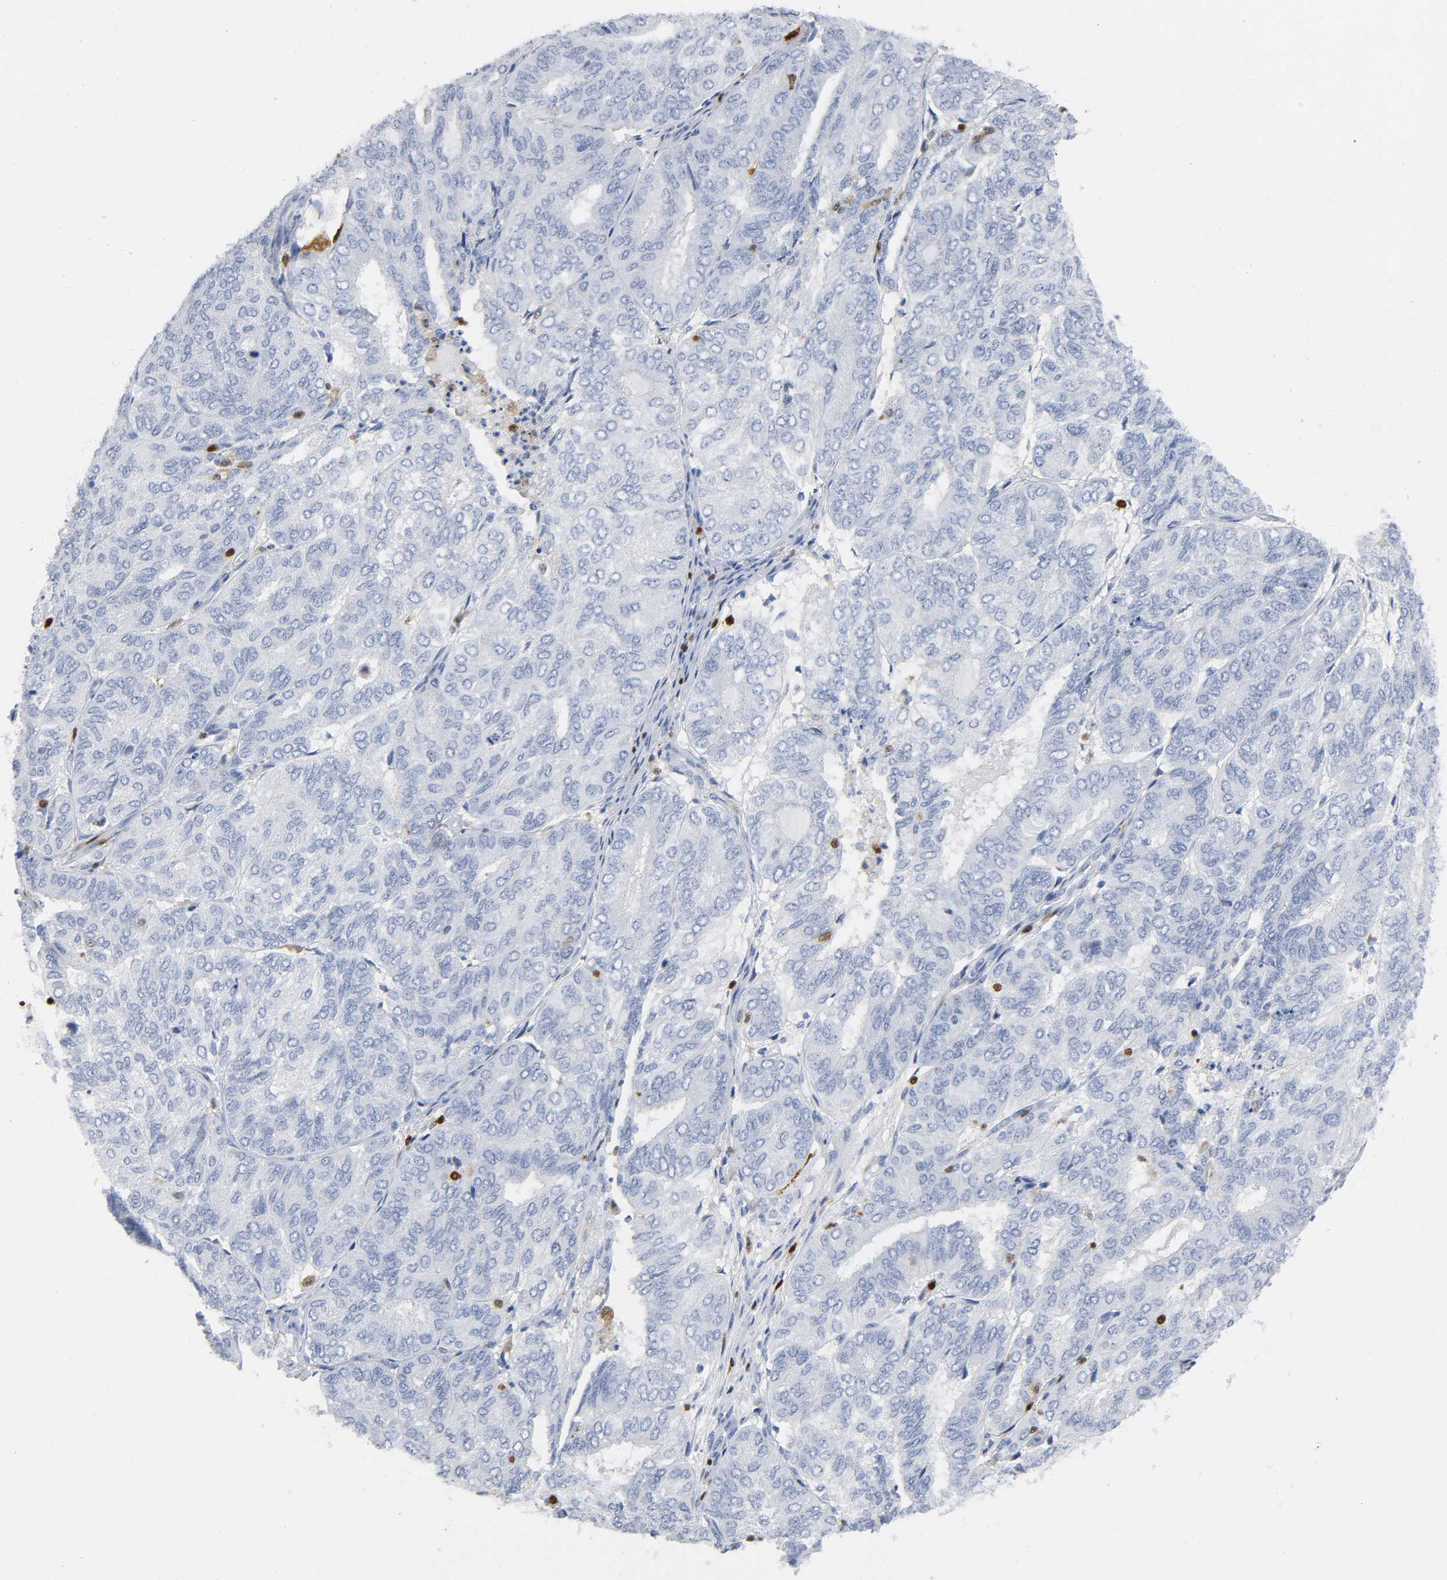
{"staining": {"intensity": "negative", "quantity": "none", "location": "none"}, "tissue": "endometrial cancer", "cell_type": "Tumor cells", "image_type": "cancer", "snomed": [{"axis": "morphology", "description": "Adenocarcinoma, NOS"}, {"axis": "topography", "description": "Uterus"}], "caption": "Micrograph shows no protein staining in tumor cells of adenocarcinoma (endometrial) tissue.", "gene": "DOK2", "patient": {"sex": "female", "age": 60}}